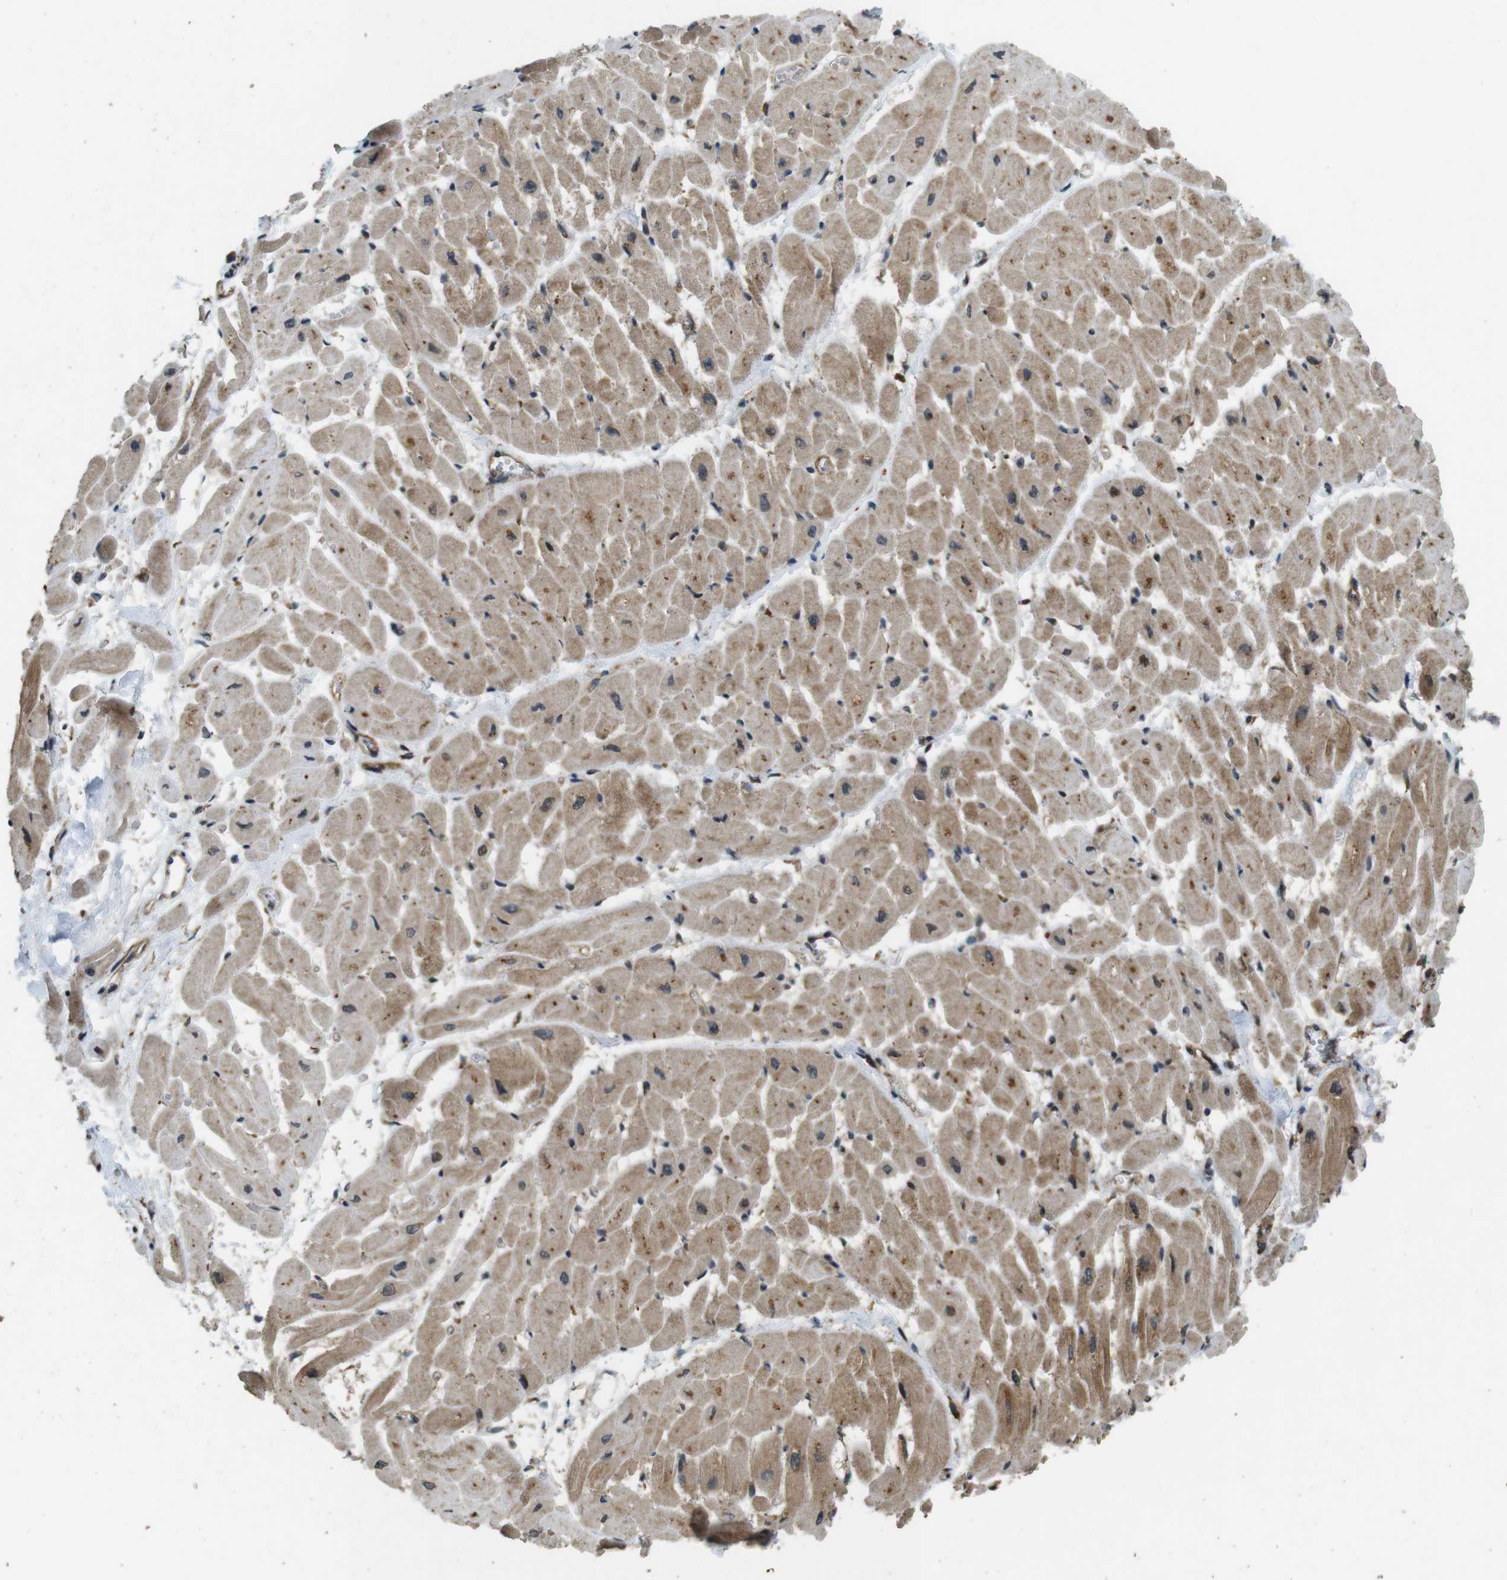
{"staining": {"intensity": "moderate", "quantity": ">75%", "location": "cytoplasmic/membranous"}, "tissue": "heart muscle", "cell_type": "Cardiomyocytes", "image_type": "normal", "snomed": [{"axis": "morphology", "description": "Normal tissue, NOS"}, {"axis": "topography", "description": "Heart"}], "caption": "Protein analysis of benign heart muscle reveals moderate cytoplasmic/membranous expression in approximately >75% of cardiomyocytes.", "gene": "BNIP3", "patient": {"sex": "male", "age": 45}}